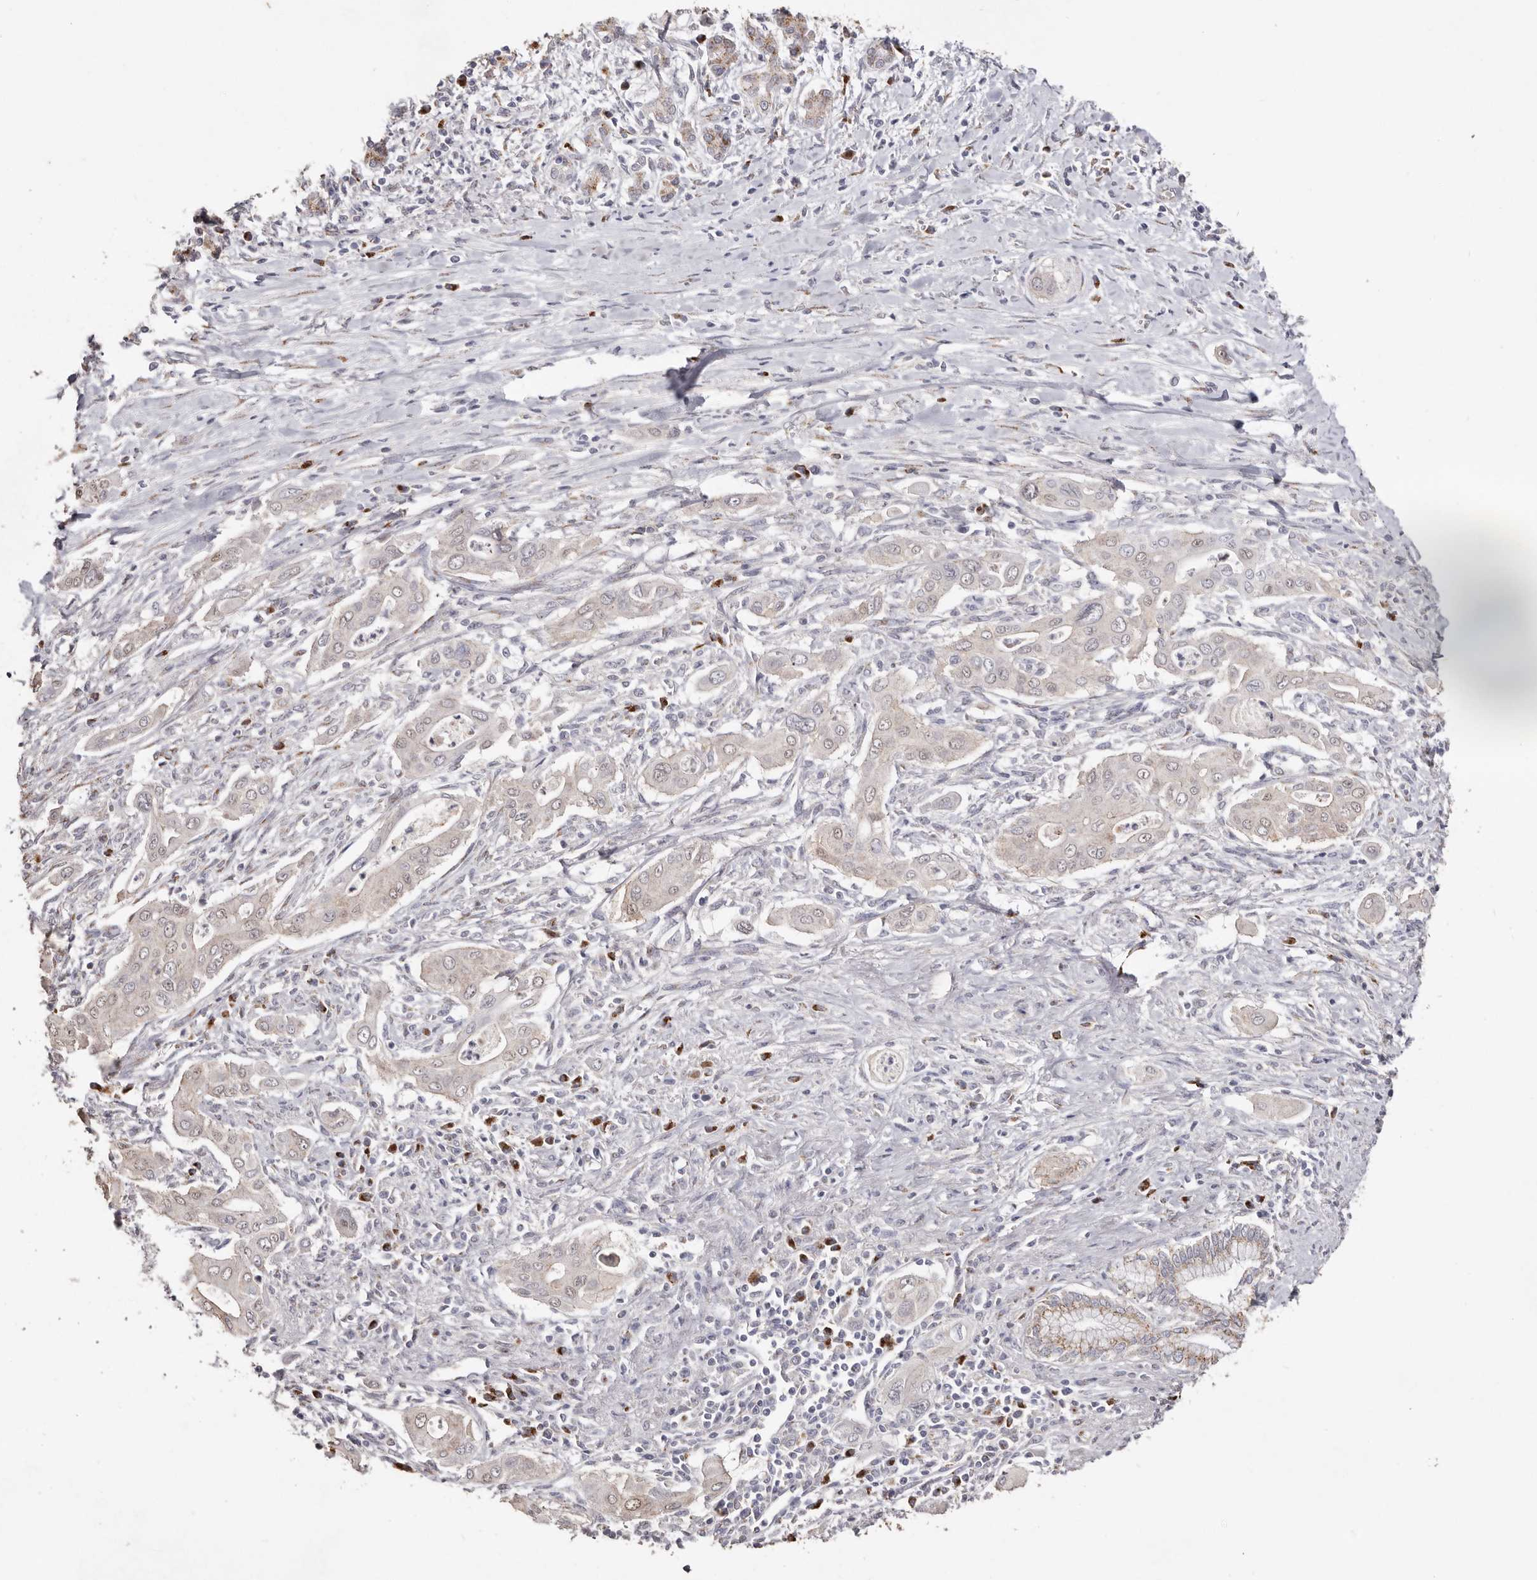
{"staining": {"intensity": "weak", "quantity": ">75%", "location": "nuclear"}, "tissue": "pancreatic cancer", "cell_type": "Tumor cells", "image_type": "cancer", "snomed": [{"axis": "morphology", "description": "Adenocarcinoma, NOS"}, {"axis": "topography", "description": "Pancreas"}], "caption": "A low amount of weak nuclear expression is appreciated in approximately >75% of tumor cells in adenocarcinoma (pancreatic) tissue. (DAB (3,3'-diaminobenzidine) IHC with brightfield microscopy, high magnification).", "gene": "LGALS7B", "patient": {"sex": "male", "age": 58}}